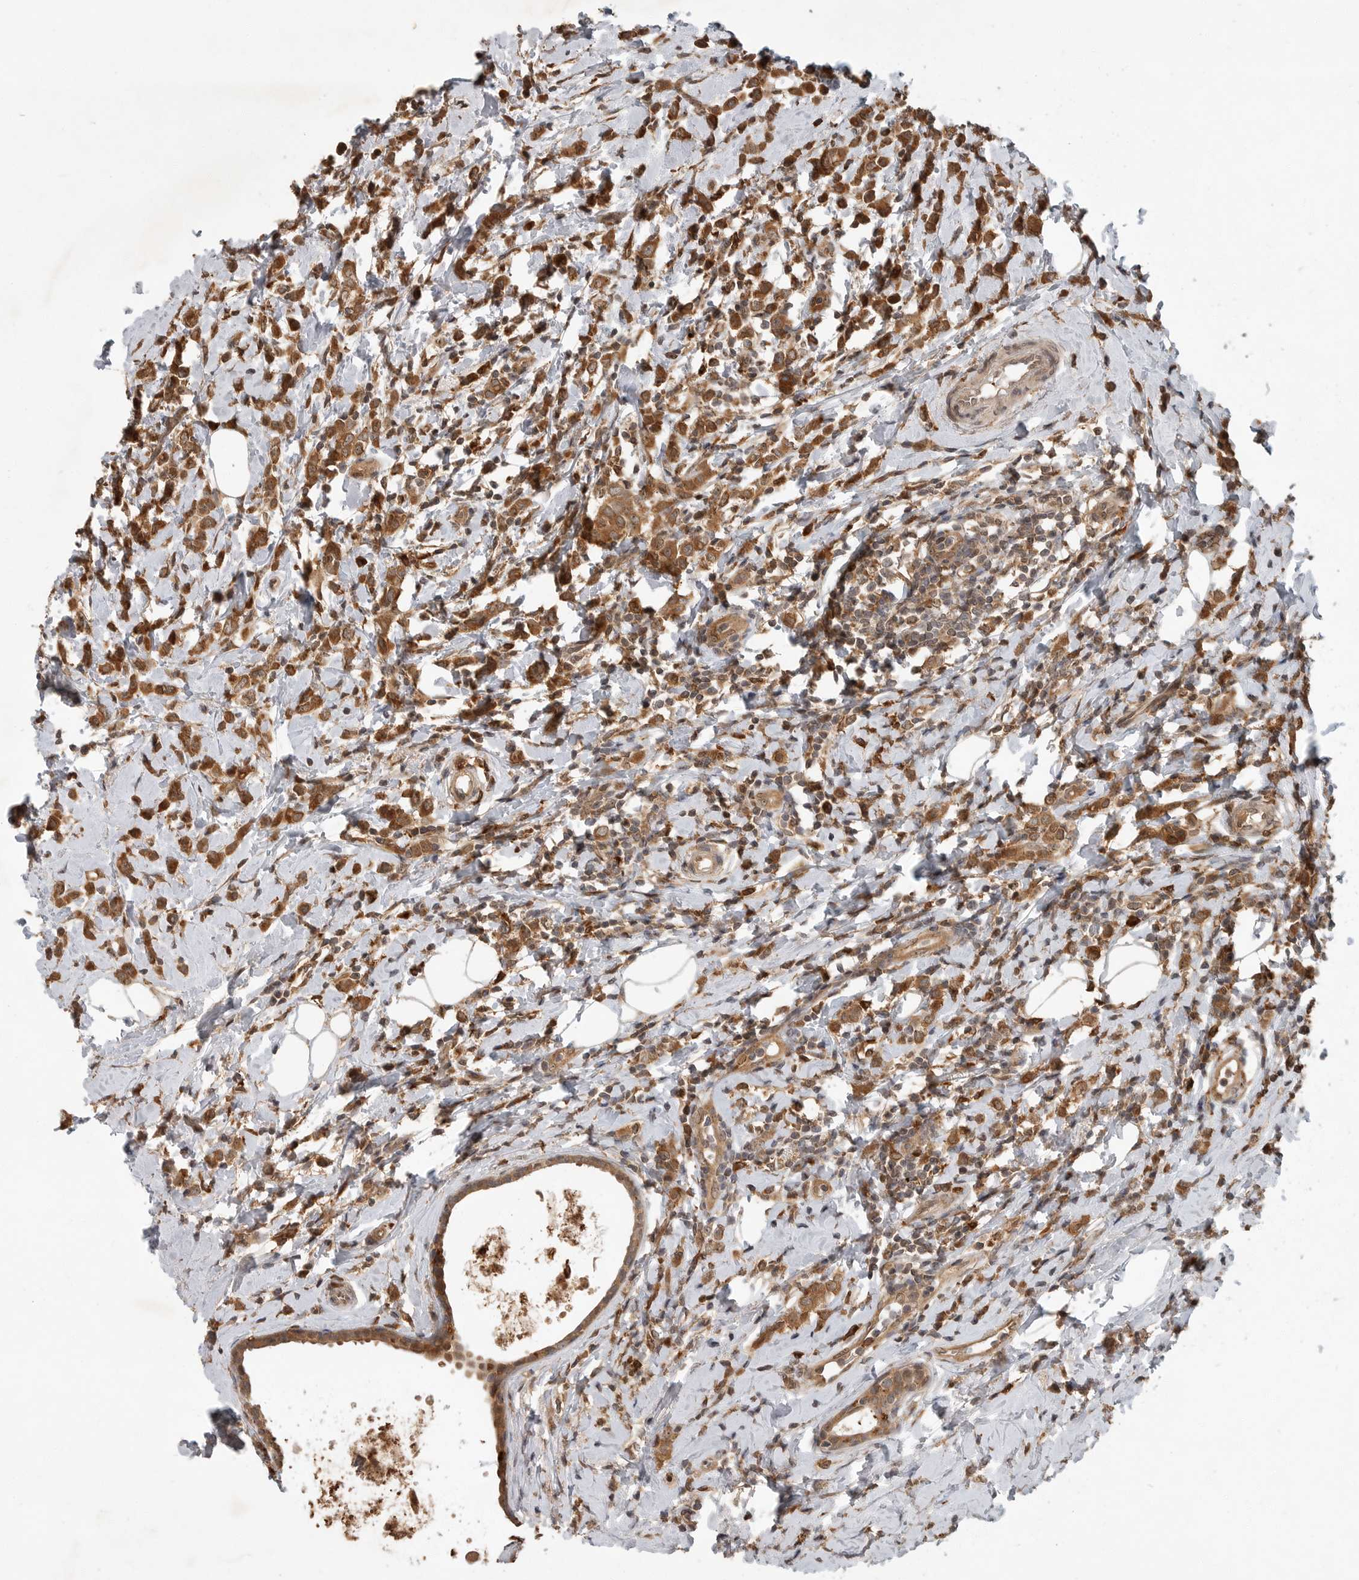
{"staining": {"intensity": "moderate", "quantity": ">75%", "location": "cytoplasmic/membranous"}, "tissue": "breast cancer", "cell_type": "Tumor cells", "image_type": "cancer", "snomed": [{"axis": "morphology", "description": "Lobular carcinoma"}, {"axis": "topography", "description": "Breast"}], "caption": "Protein staining demonstrates moderate cytoplasmic/membranous staining in about >75% of tumor cells in breast cancer. (brown staining indicates protein expression, while blue staining denotes nuclei).", "gene": "OSBPL9", "patient": {"sex": "female", "age": 47}}